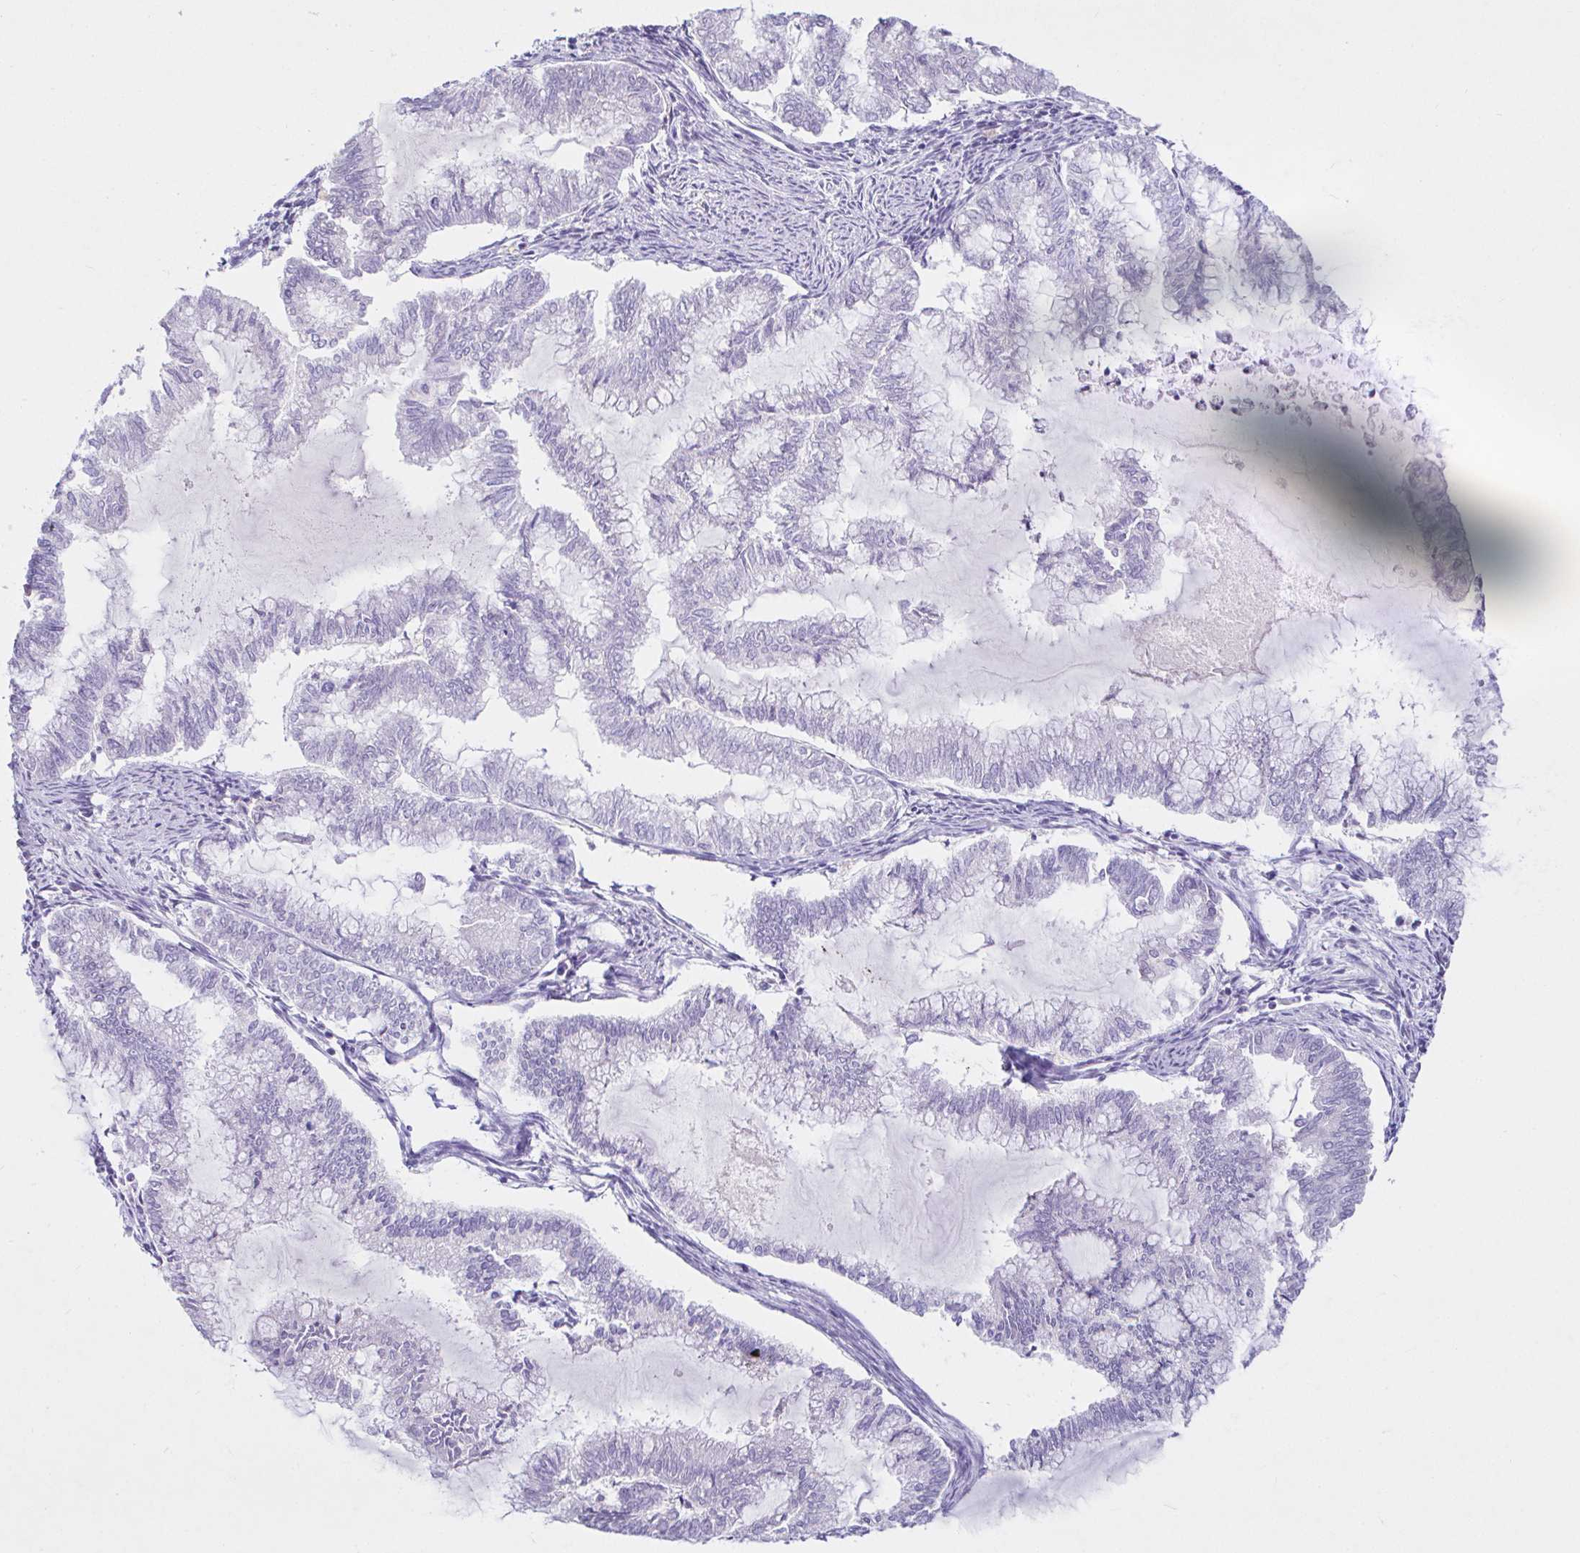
{"staining": {"intensity": "negative", "quantity": "none", "location": "none"}, "tissue": "endometrial cancer", "cell_type": "Tumor cells", "image_type": "cancer", "snomed": [{"axis": "morphology", "description": "Adenocarcinoma, NOS"}, {"axis": "topography", "description": "Endometrium"}], "caption": "Immunohistochemical staining of endometrial cancer displays no significant positivity in tumor cells.", "gene": "SAA4", "patient": {"sex": "female", "age": 79}}